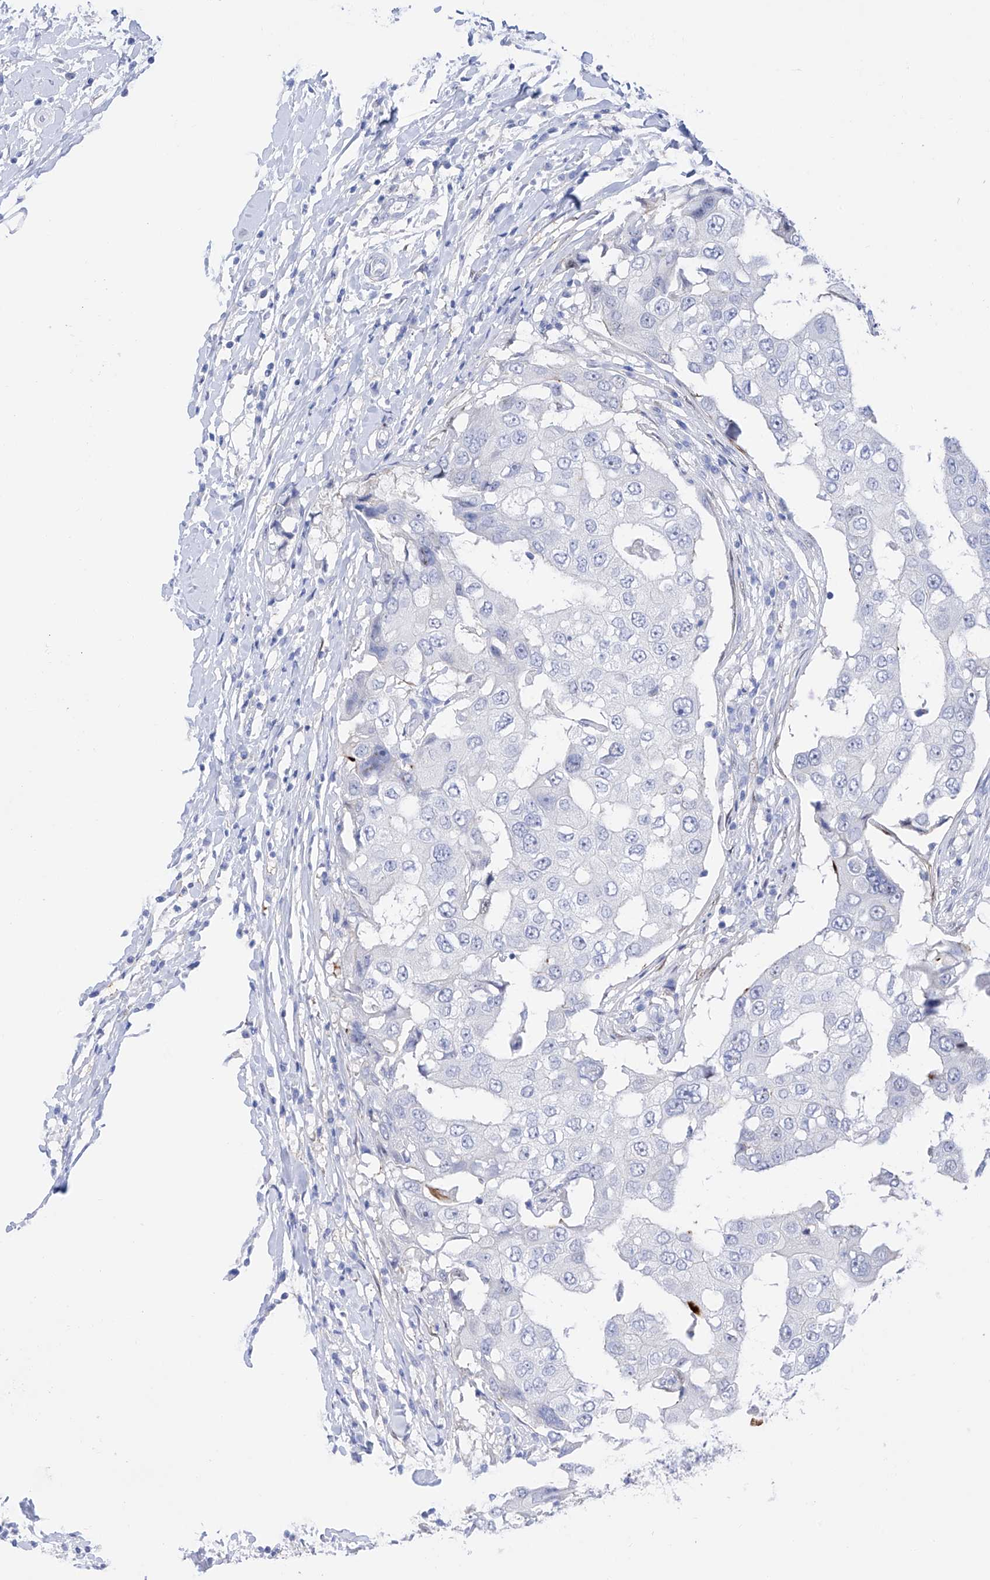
{"staining": {"intensity": "negative", "quantity": "none", "location": "none"}, "tissue": "breast cancer", "cell_type": "Tumor cells", "image_type": "cancer", "snomed": [{"axis": "morphology", "description": "Duct carcinoma"}, {"axis": "topography", "description": "Breast"}], "caption": "IHC image of human breast invasive ductal carcinoma stained for a protein (brown), which exhibits no positivity in tumor cells.", "gene": "TRPC7", "patient": {"sex": "female", "age": 27}}